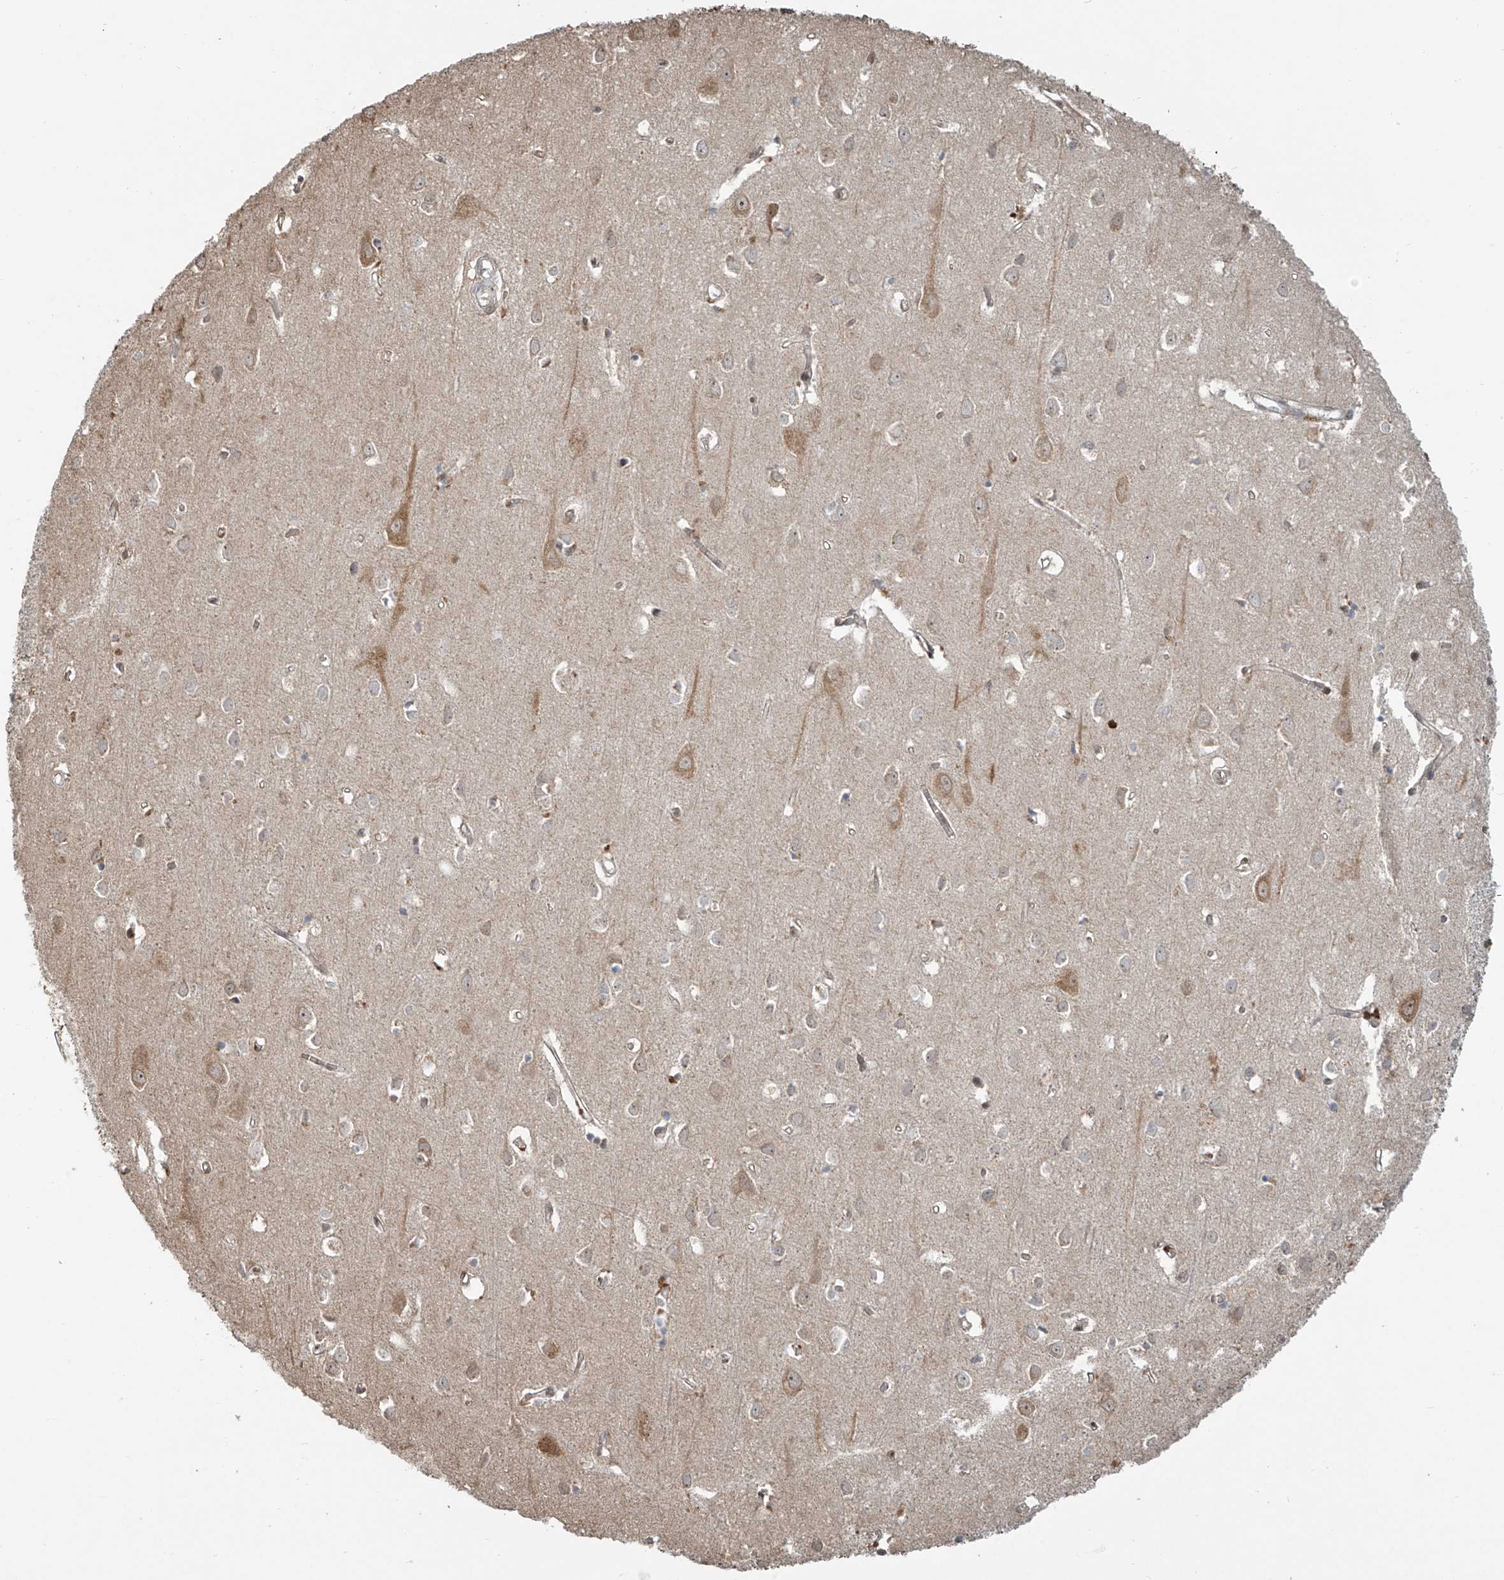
{"staining": {"intensity": "weak", "quantity": "25%-75%", "location": "cytoplasmic/membranous"}, "tissue": "cerebral cortex", "cell_type": "Endothelial cells", "image_type": "normal", "snomed": [{"axis": "morphology", "description": "Normal tissue, NOS"}, {"axis": "topography", "description": "Cerebral cortex"}], "caption": "Protein expression analysis of unremarkable cerebral cortex exhibits weak cytoplasmic/membranous staining in approximately 25%-75% of endothelial cells.", "gene": "VMP1", "patient": {"sex": "female", "age": 64}}